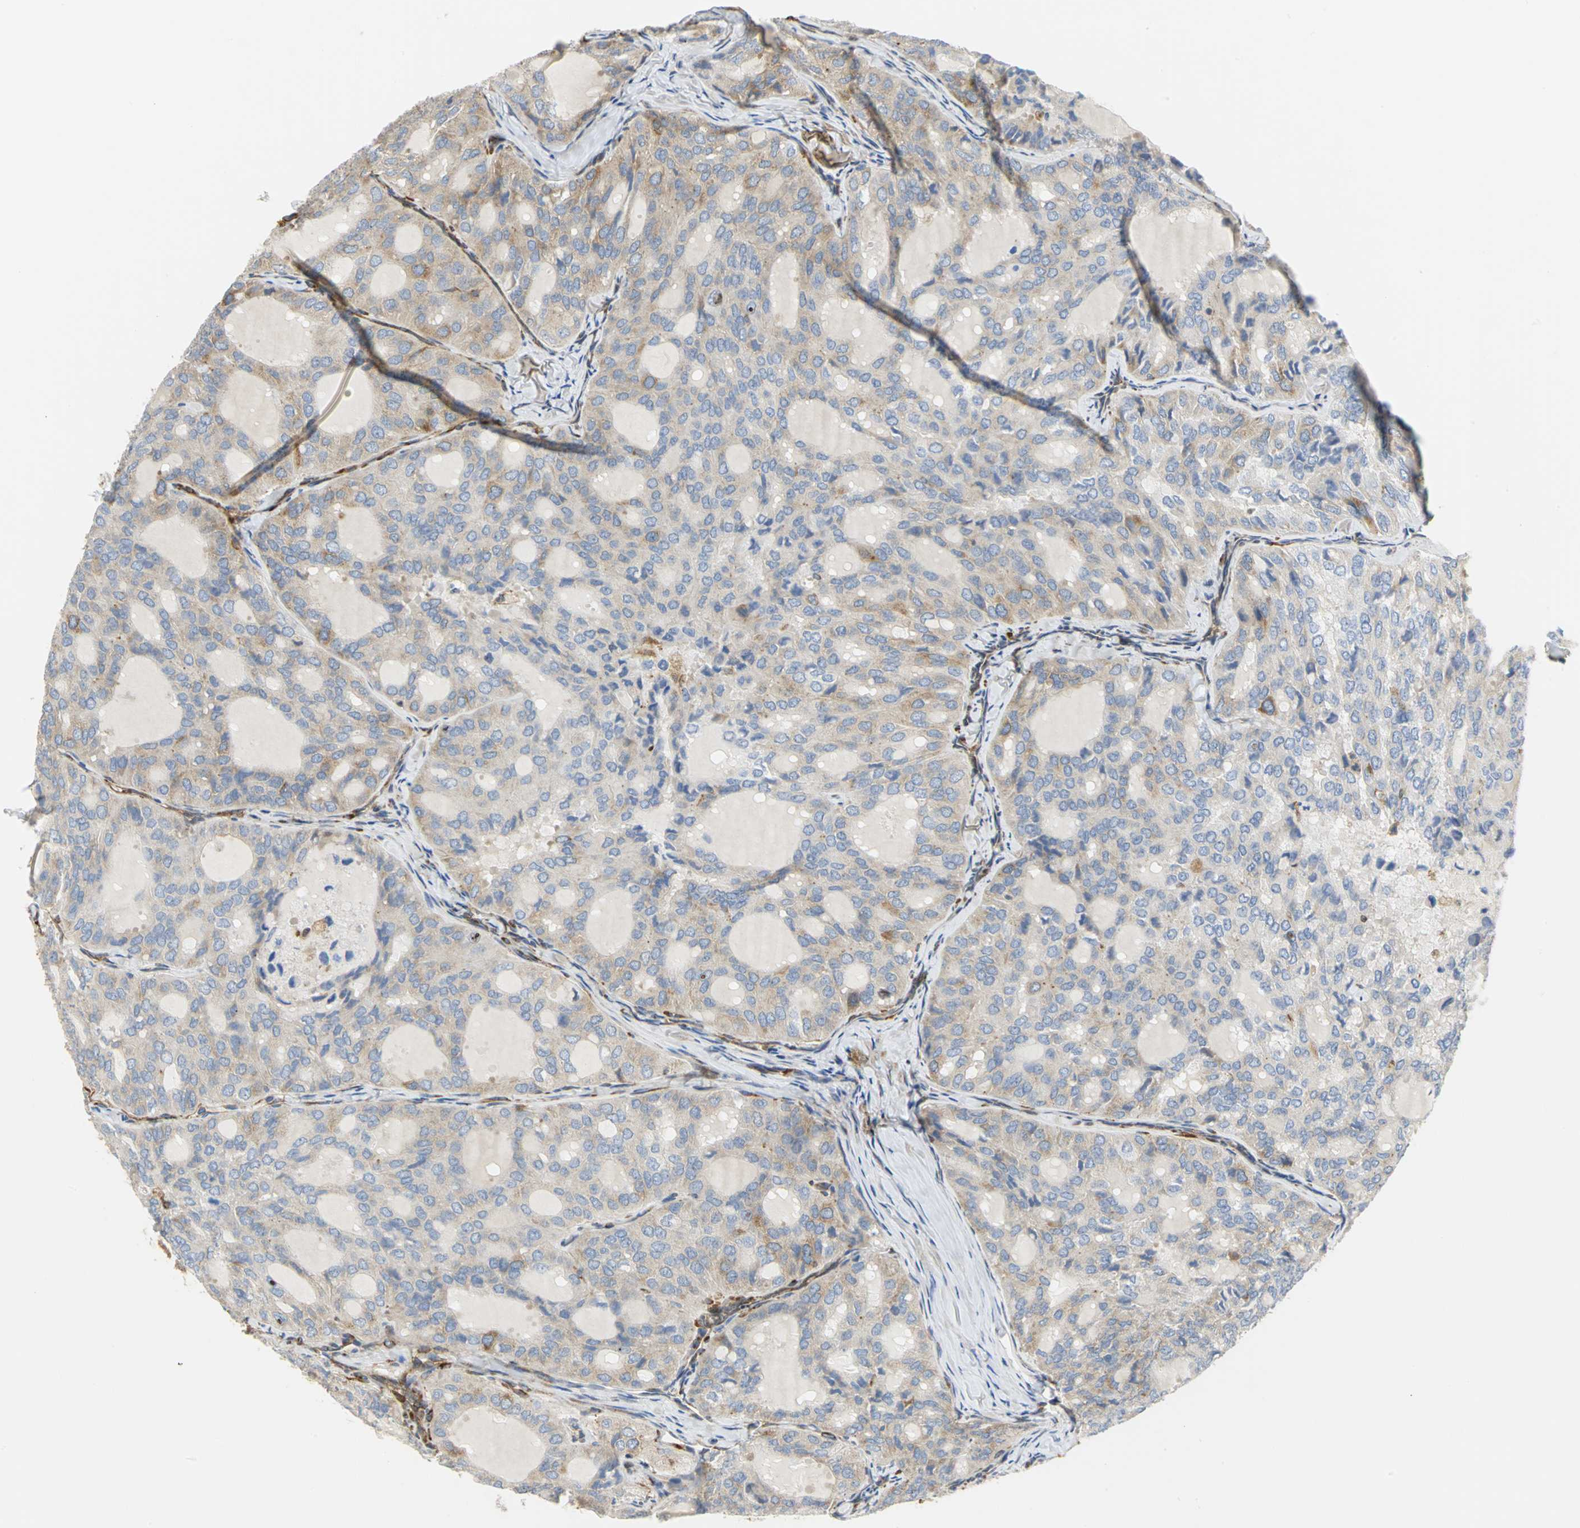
{"staining": {"intensity": "weak", "quantity": ">75%", "location": "cytoplasmic/membranous"}, "tissue": "thyroid cancer", "cell_type": "Tumor cells", "image_type": "cancer", "snomed": [{"axis": "morphology", "description": "Follicular adenoma carcinoma, NOS"}, {"axis": "topography", "description": "Thyroid gland"}], "caption": "Human follicular adenoma carcinoma (thyroid) stained with a protein marker reveals weak staining in tumor cells.", "gene": "YBX1", "patient": {"sex": "male", "age": 75}}